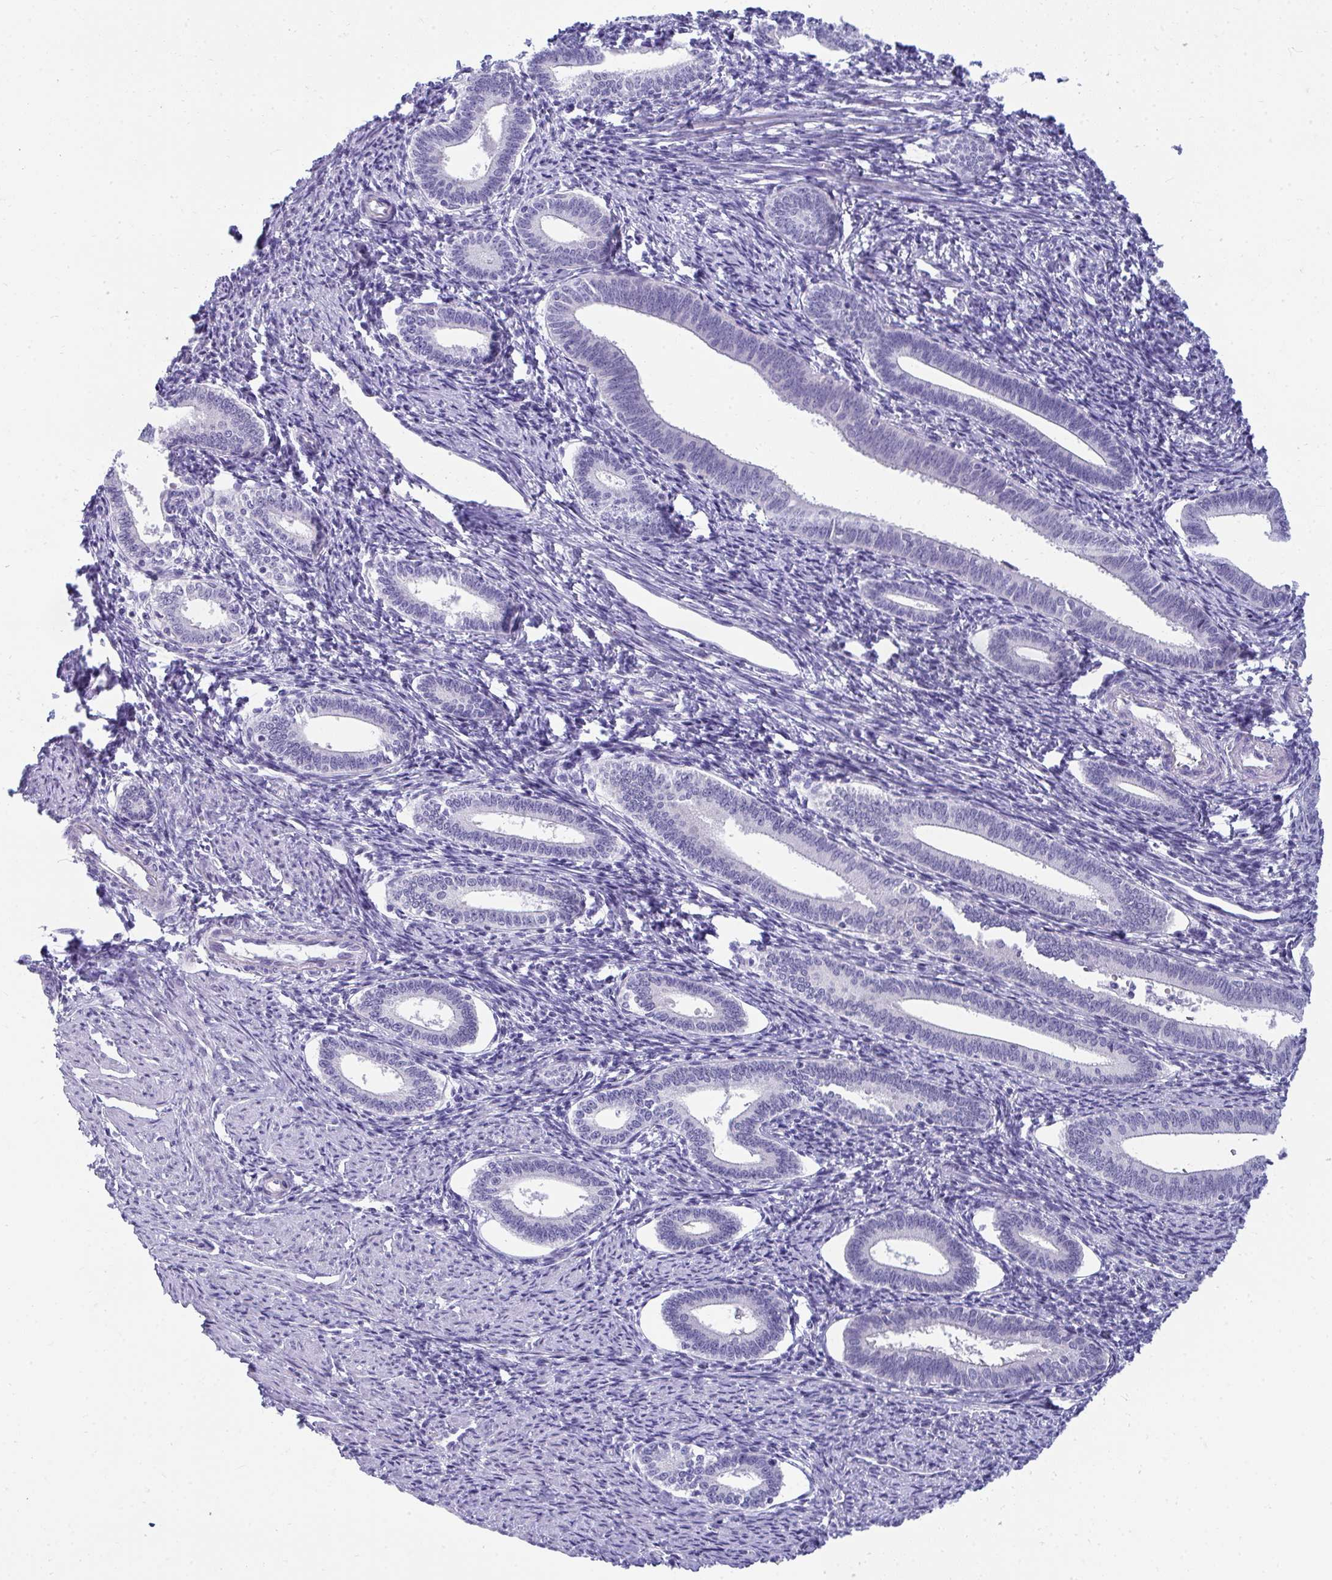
{"staining": {"intensity": "negative", "quantity": "none", "location": "none"}, "tissue": "endometrium", "cell_type": "Cells in endometrial stroma", "image_type": "normal", "snomed": [{"axis": "morphology", "description": "Normal tissue, NOS"}, {"axis": "topography", "description": "Endometrium"}], "caption": "IHC photomicrograph of unremarkable endometrium: endometrium stained with DAB (3,3'-diaminobenzidine) displays no significant protein expression in cells in endometrial stroma. (Immunohistochemistry (ihc), brightfield microscopy, high magnification).", "gene": "TSBP1", "patient": {"sex": "female", "age": 41}}